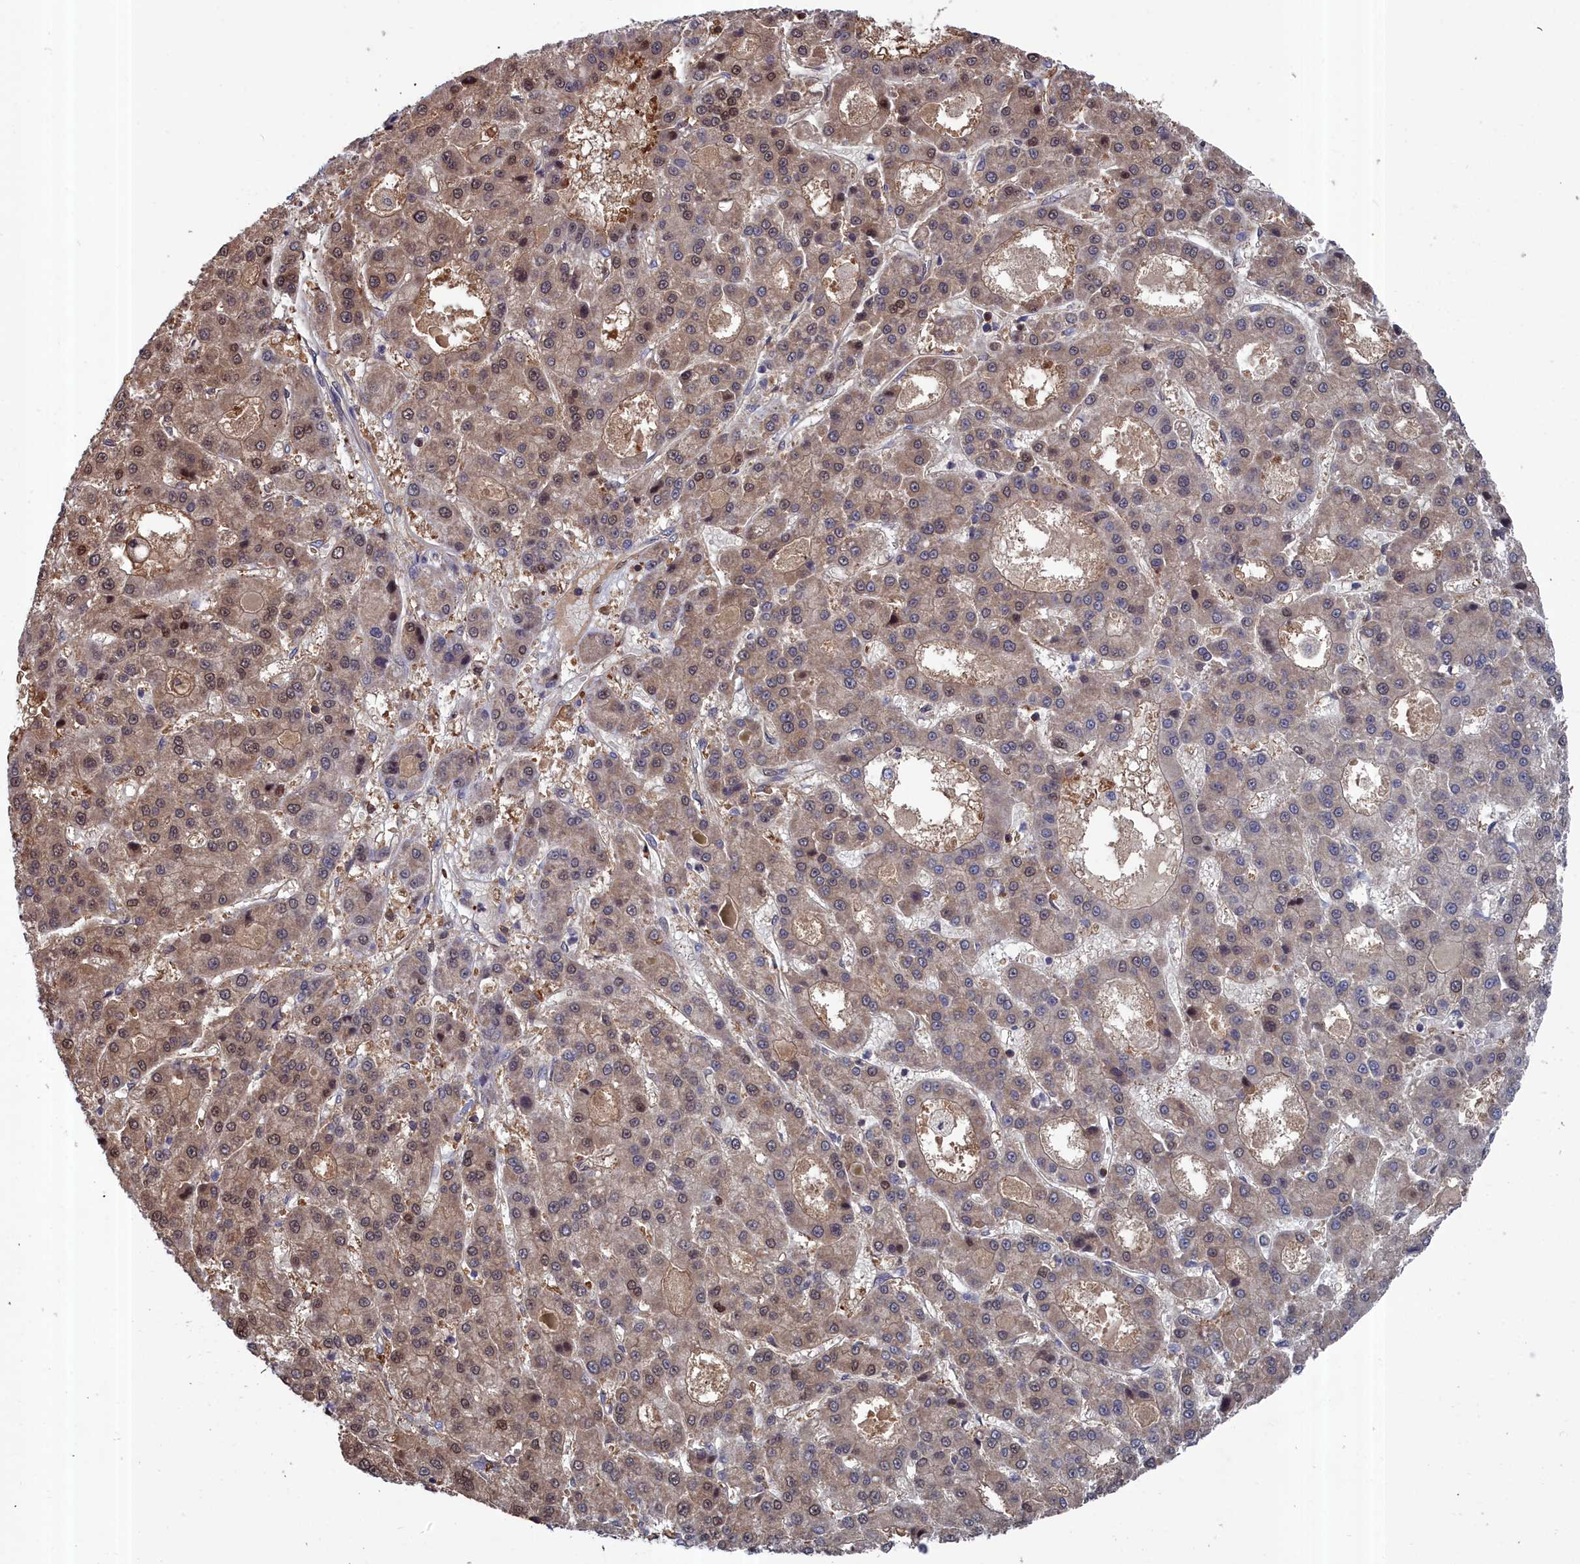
{"staining": {"intensity": "moderate", "quantity": ">75%", "location": "cytoplasmic/membranous,nuclear"}, "tissue": "liver cancer", "cell_type": "Tumor cells", "image_type": "cancer", "snomed": [{"axis": "morphology", "description": "Carcinoma, Hepatocellular, NOS"}, {"axis": "topography", "description": "Liver"}], "caption": "Immunohistochemistry micrograph of liver cancer (hepatocellular carcinoma) stained for a protein (brown), which exhibits medium levels of moderate cytoplasmic/membranous and nuclear expression in about >75% of tumor cells.", "gene": "GFRA2", "patient": {"sex": "male", "age": 70}}